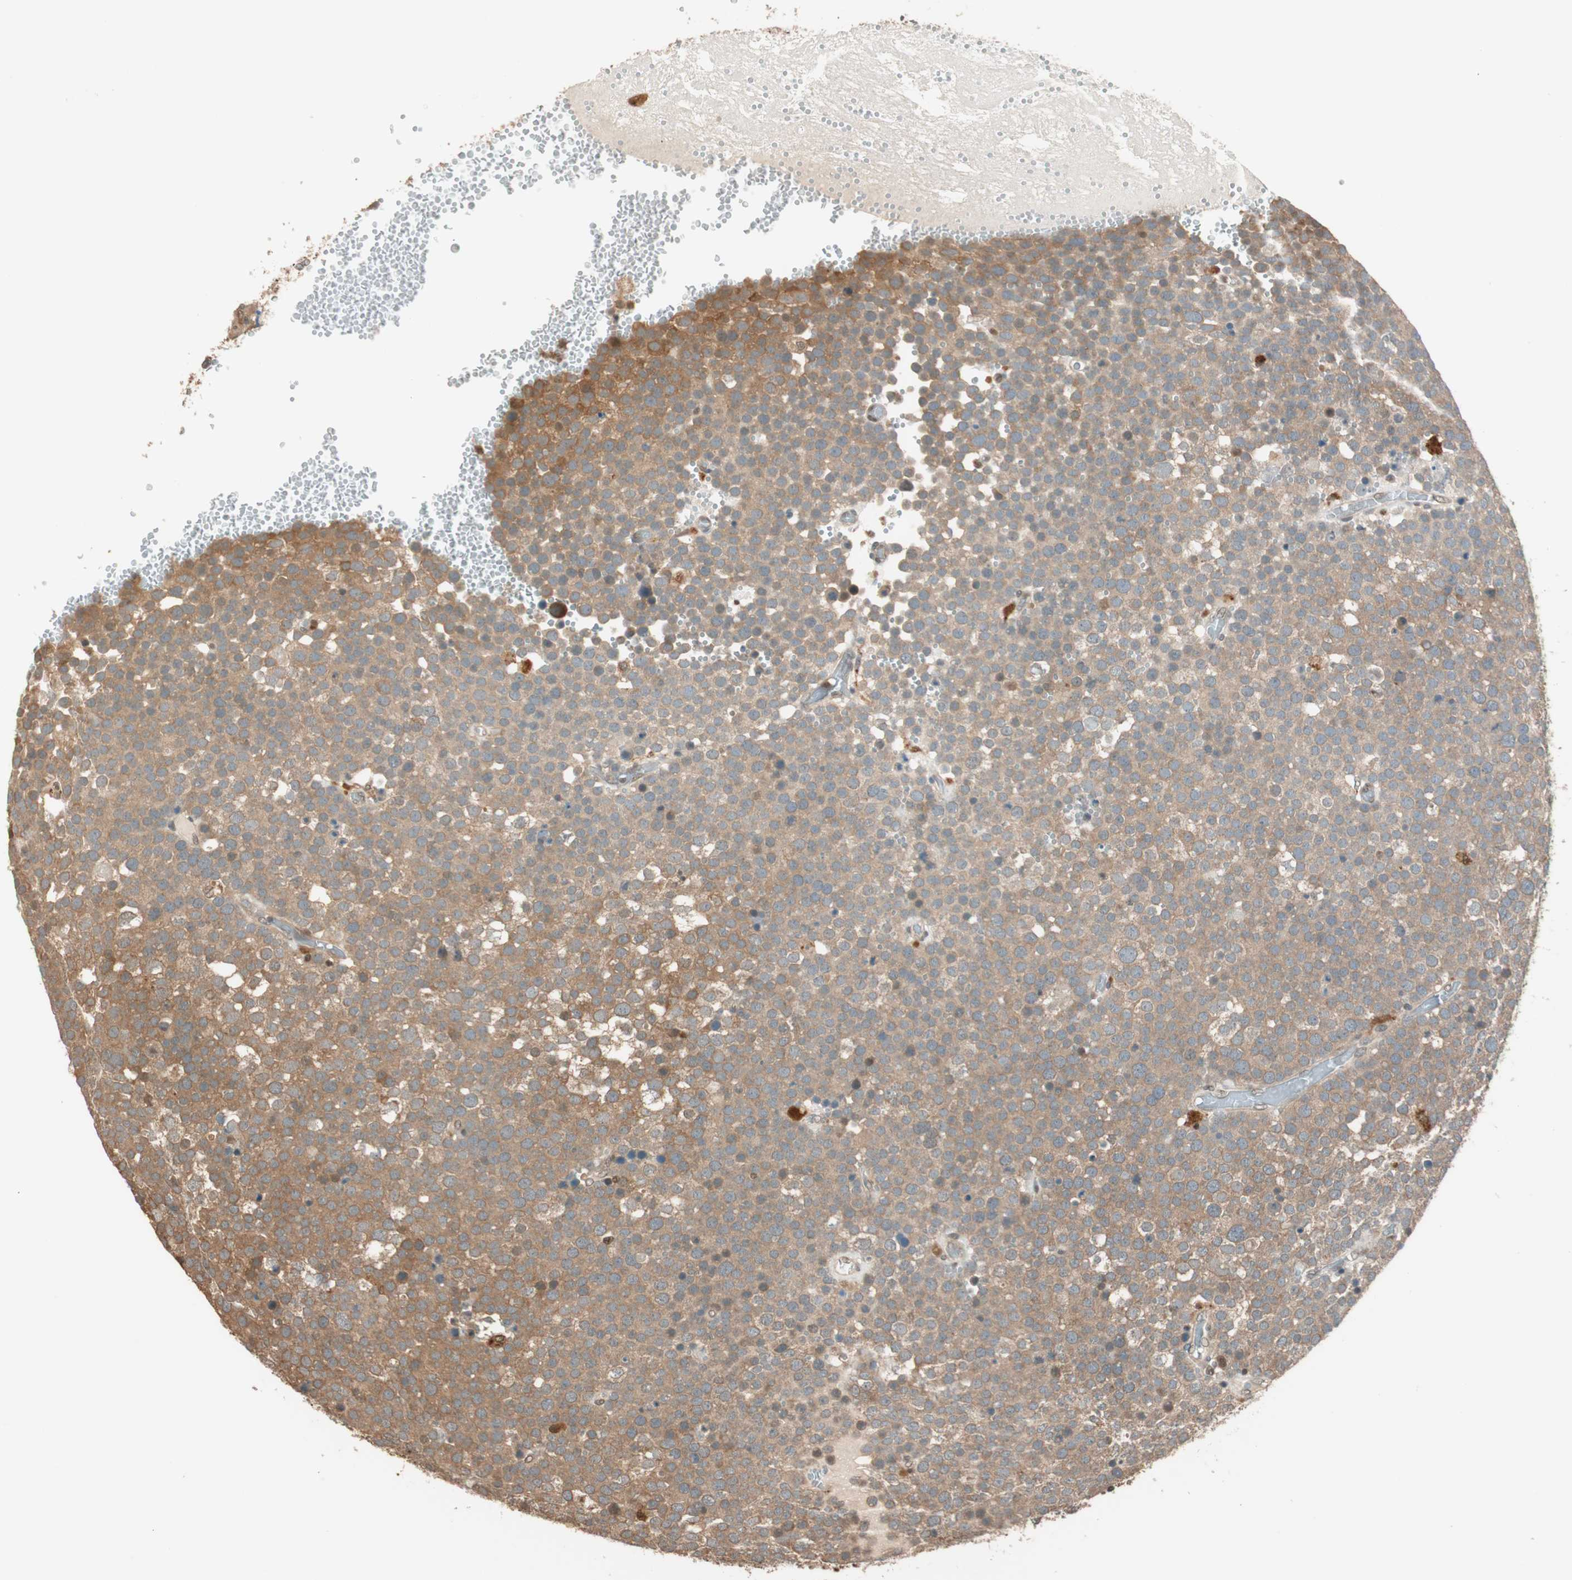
{"staining": {"intensity": "moderate", "quantity": ">75%", "location": "cytoplasmic/membranous"}, "tissue": "testis cancer", "cell_type": "Tumor cells", "image_type": "cancer", "snomed": [{"axis": "morphology", "description": "Seminoma, NOS"}, {"axis": "topography", "description": "Testis"}], "caption": "Approximately >75% of tumor cells in testis seminoma reveal moderate cytoplasmic/membranous protein staining as visualized by brown immunohistochemical staining.", "gene": "ZNF443", "patient": {"sex": "male", "age": 71}}